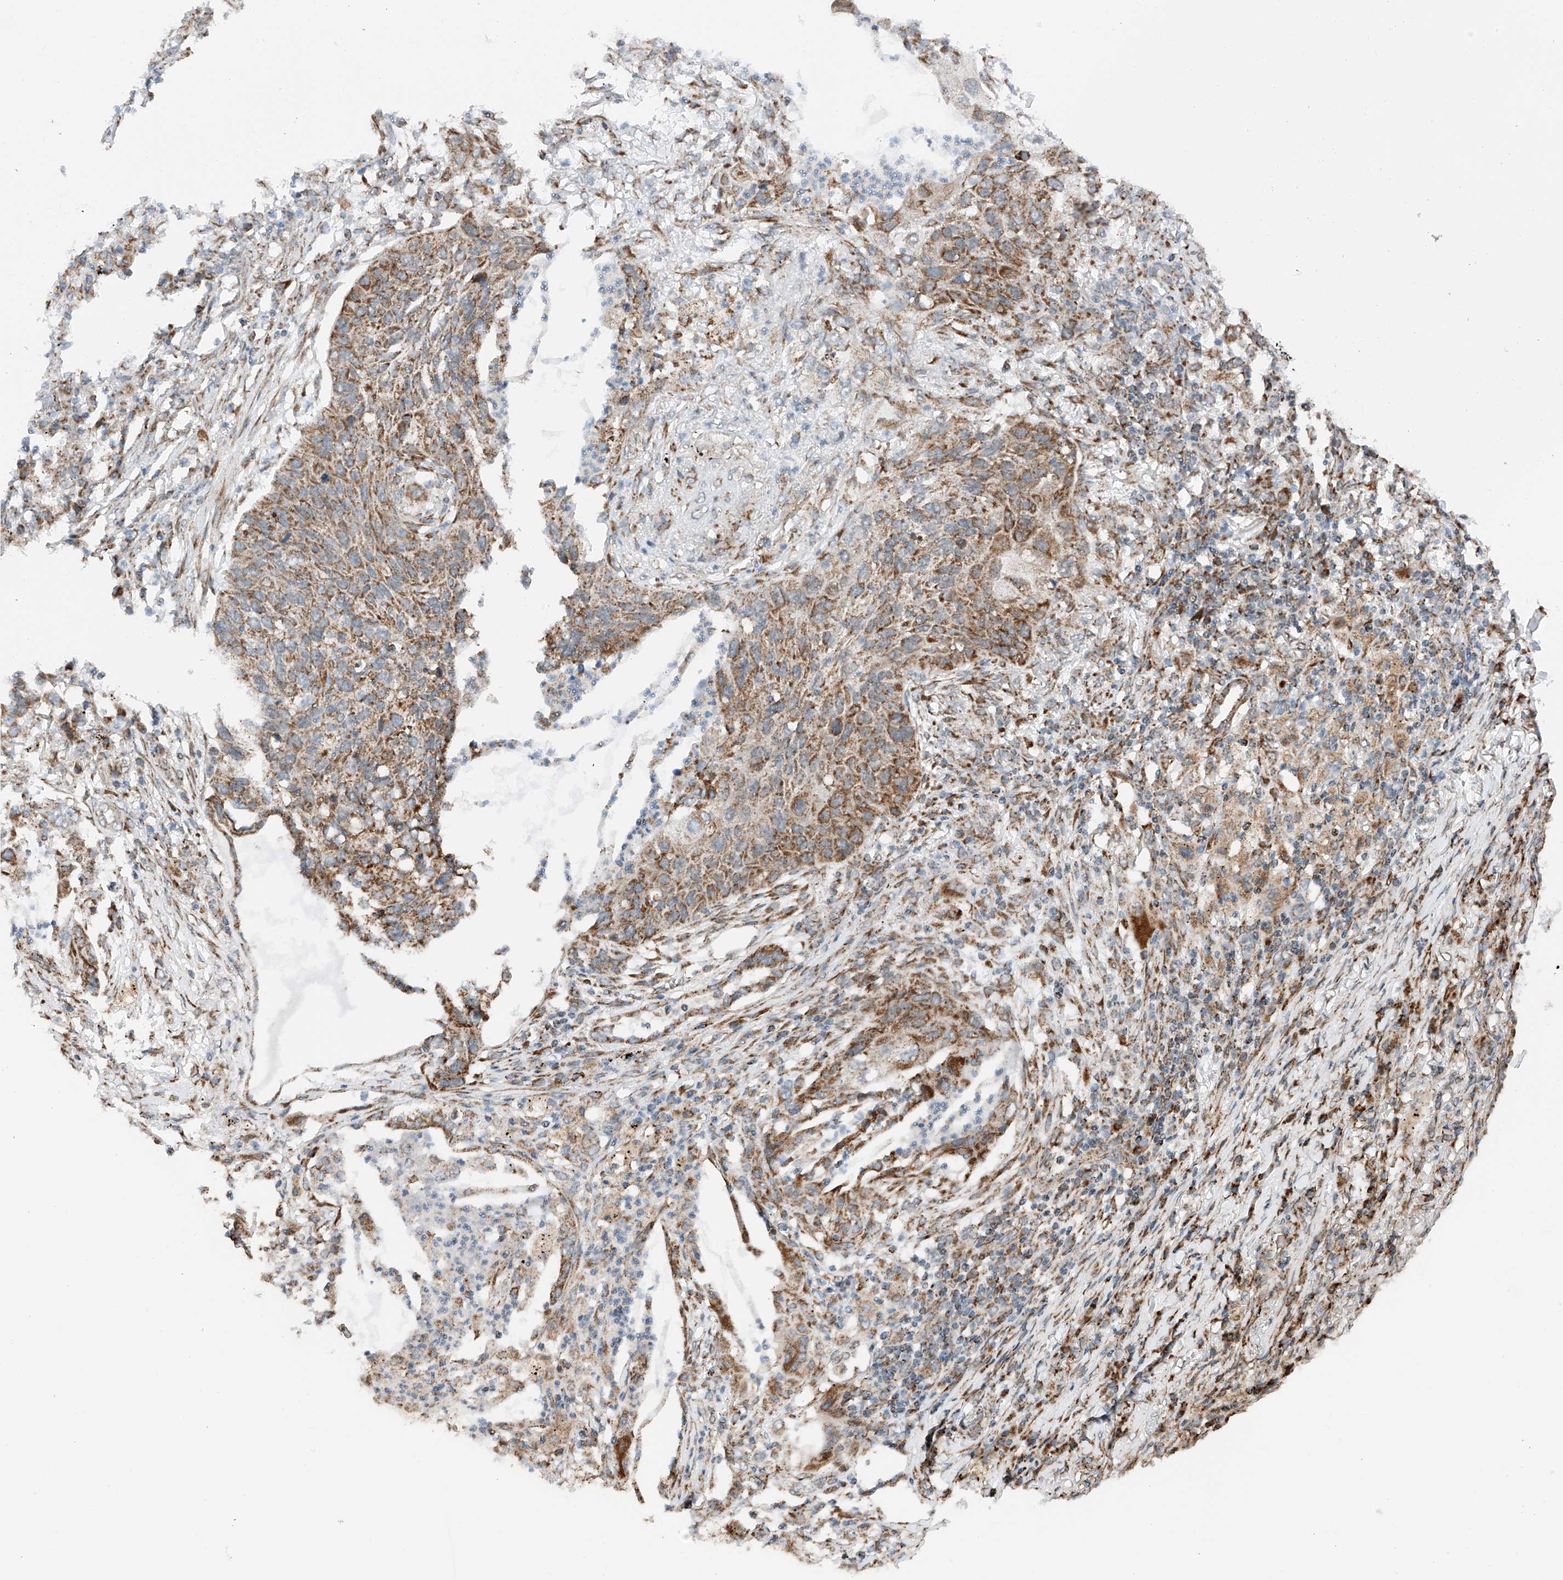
{"staining": {"intensity": "moderate", "quantity": ">75%", "location": "cytoplasmic/membranous"}, "tissue": "lung cancer", "cell_type": "Tumor cells", "image_type": "cancer", "snomed": [{"axis": "morphology", "description": "Squamous cell carcinoma, NOS"}, {"axis": "topography", "description": "Lung"}], "caption": "A medium amount of moderate cytoplasmic/membranous positivity is identified in about >75% of tumor cells in lung cancer tissue. Immunohistochemistry (ihc) stains the protein of interest in brown and the nuclei are stained blue.", "gene": "ZSCAN29", "patient": {"sex": "female", "age": 63}}